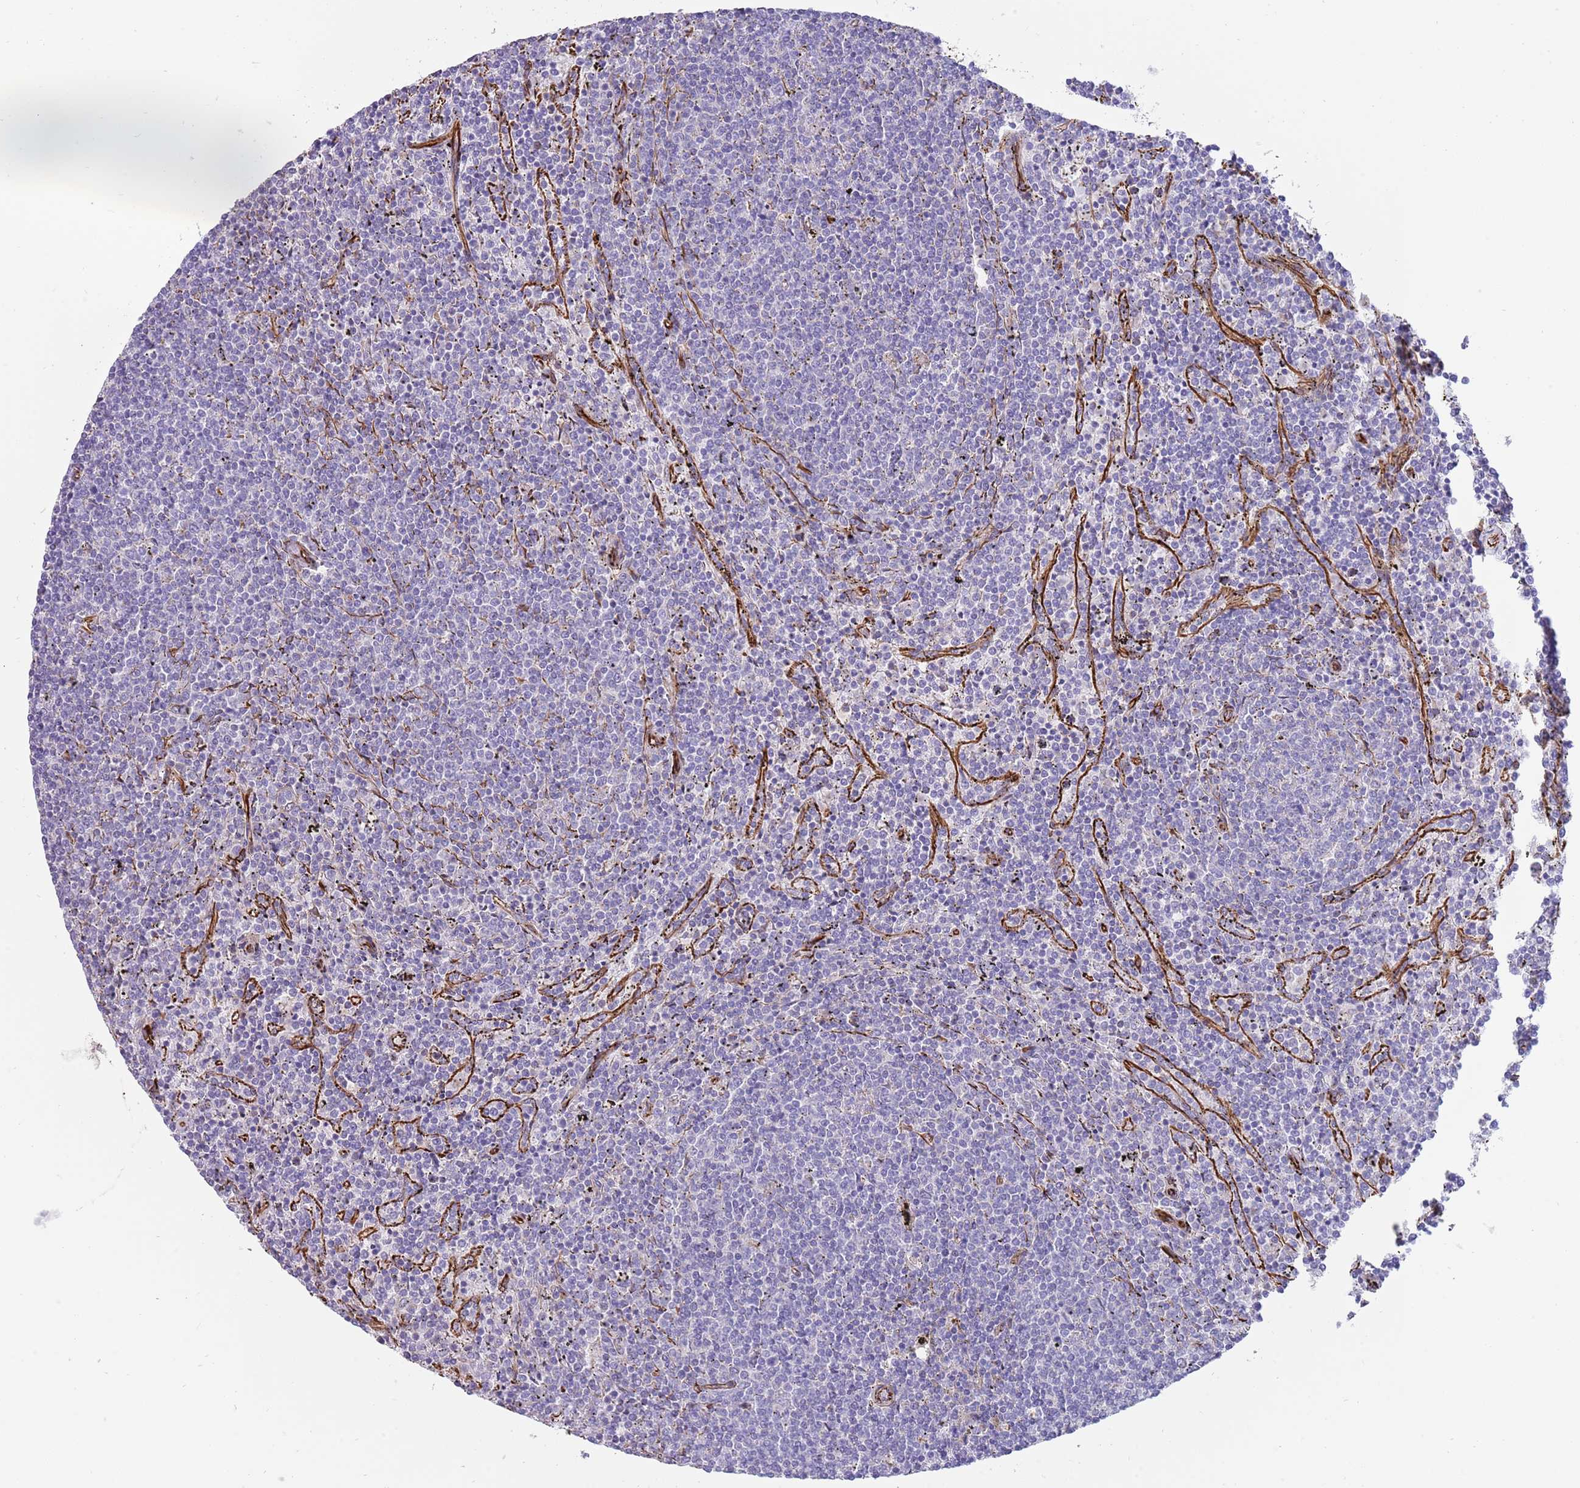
{"staining": {"intensity": "negative", "quantity": "none", "location": "none"}, "tissue": "lymphoma", "cell_type": "Tumor cells", "image_type": "cancer", "snomed": [{"axis": "morphology", "description": "Malignant lymphoma, non-Hodgkin's type, Low grade"}, {"axis": "topography", "description": "Spleen"}], "caption": "Histopathology image shows no protein positivity in tumor cells of malignant lymphoma, non-Hodgkin's type (low-grade) tissue.", "gene": "MOGAT1", "patient": {"sex": "female", "age": 50}}